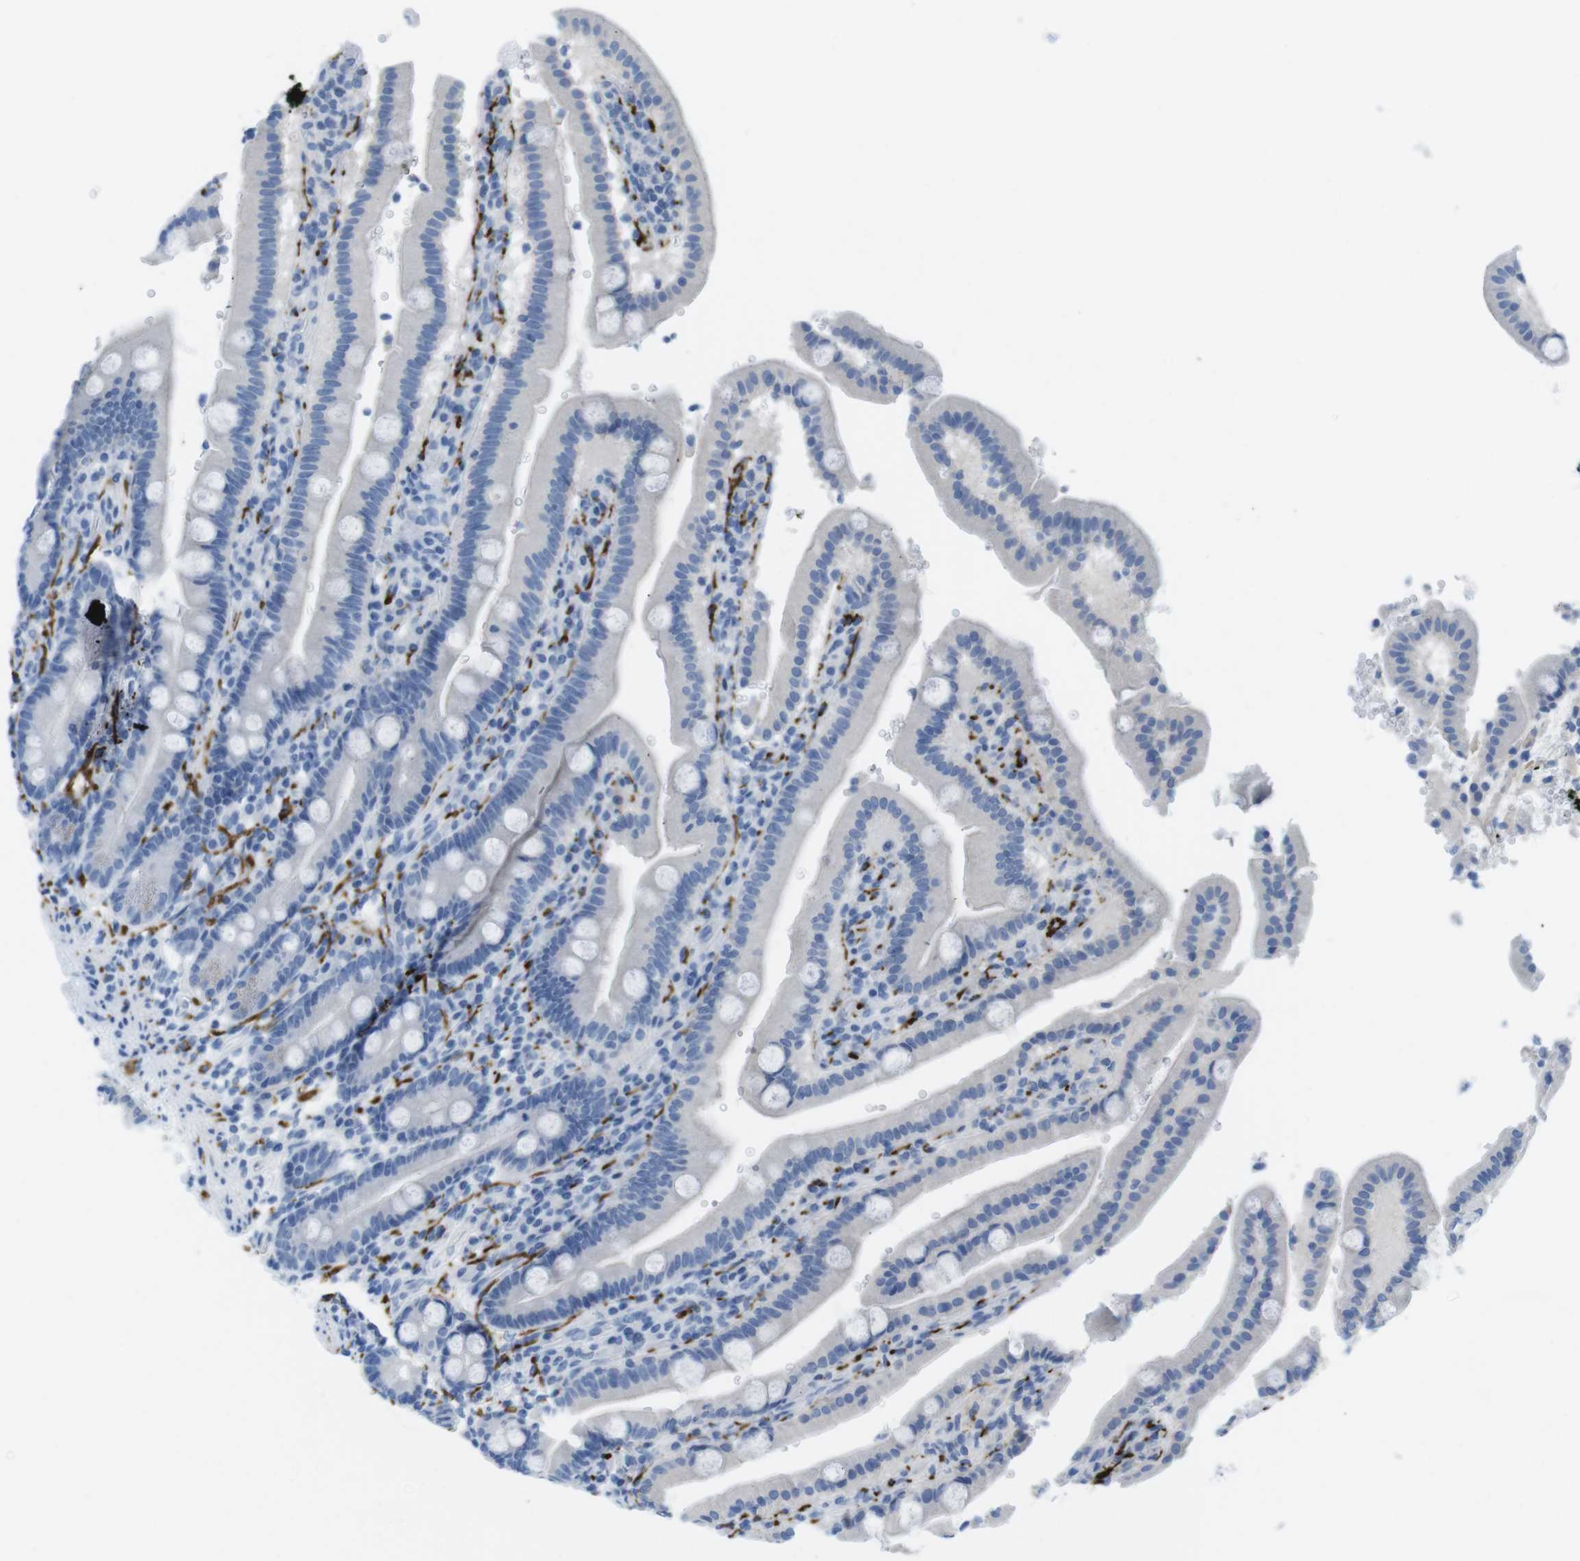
{"staining": {"intensity": "negative", "quantity": "none", "location": "none"}, "tissue": "duodenum", "cell_type": "Glandular cells", "image_type": "normal", "snomed": [{"axis": "morphology", "description": "Normal tissue, NOS"}, {"axis": "topography", "description": "Small intestine, NOS"}], "caption": "This is a photomicrograph of immunohistochemistry staining of unremarkable duodenum, which shows no expression in glandular cells.", "gene": "GAP43", "patient": {"sex": "female", "age": 71}}